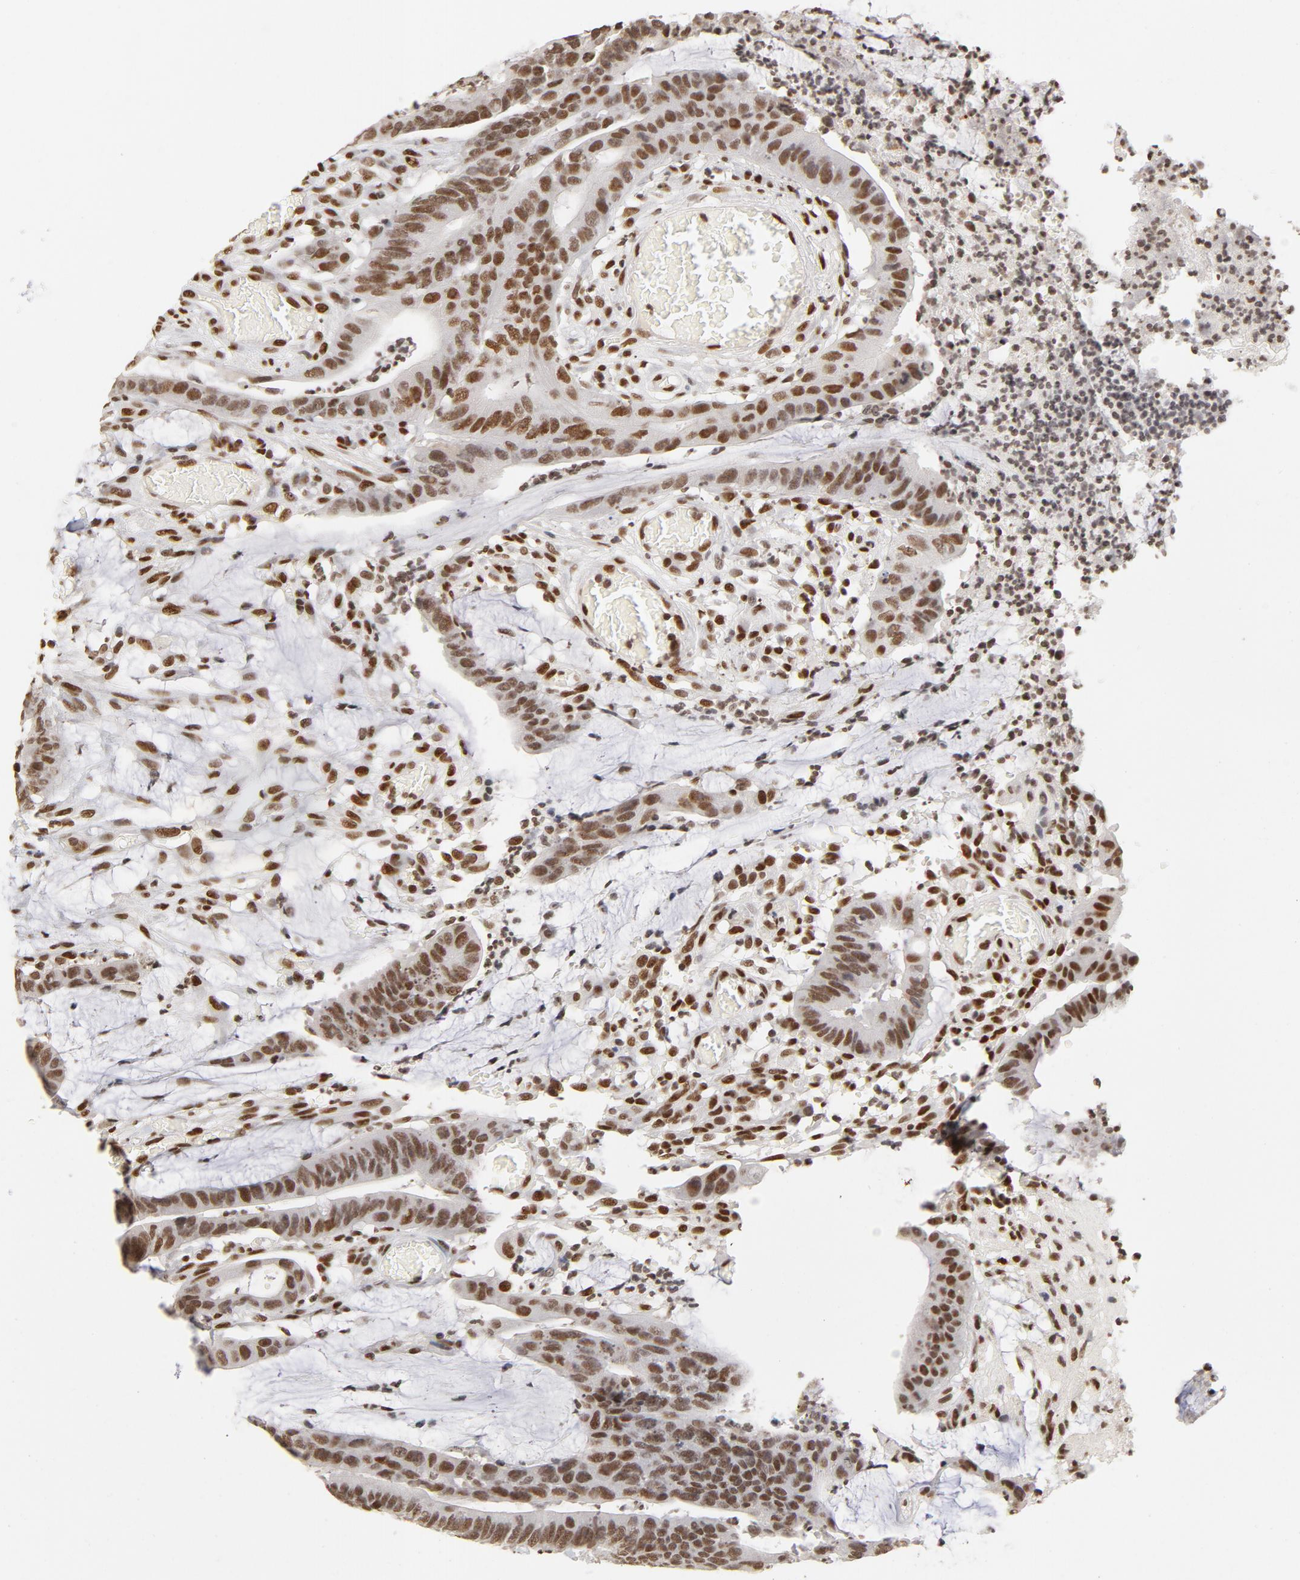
{"staining": {"intensity": "moderate", "quantity": ">75%", "location": "nuclear"}, "tissue": "colorectal cancer", "cell_type": "Tumor cells", "image_type": "cancer", "snomed": [{"axis": "morphology", "description": "Adenocarcinoma, NOS"}, {"axis": "topography", "description": "Rectum"}], "caption": "Moderate nuclear protein positivity is appreciated in about >75% of tumor cells in colorectal cancer.", "gene": "TP53BP1", "patient": {"sex": "female", "age": 66}}